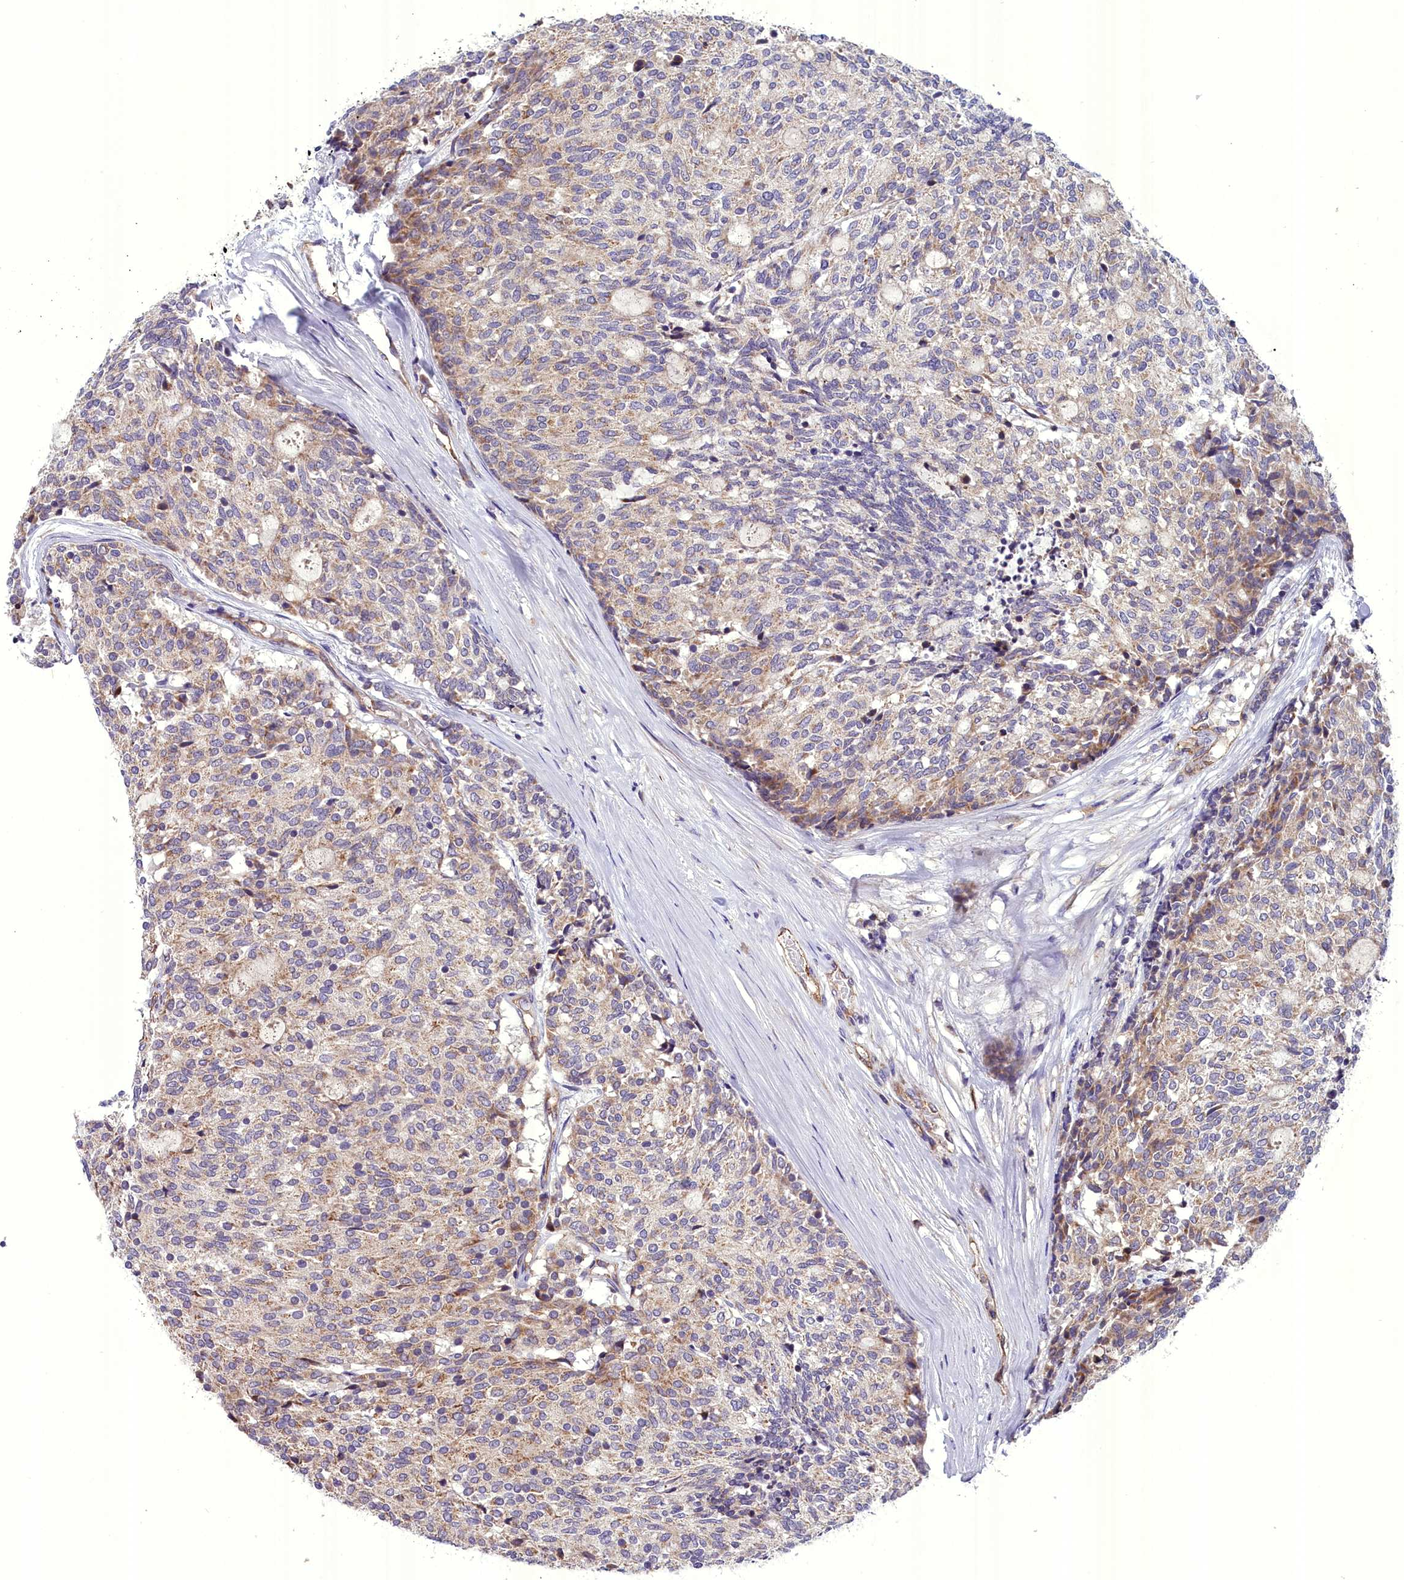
{"staining": {"intensity": "weak", "quantity": "25%-75%", "location": "cytoplasmic/membranous"}, "tissue": "carcinoid", "cell_type": "Tumor cells", "image_type": "cancer", "snomed": [{"axis": "morphology", "description": "Carcinoid, malignant, NOS"}, {"axis": "topography", "description": "Pancreas"}], "caption": "IHC histopathology image of neoplastic tissue: carcinoid (malignant) stained using immunohistochemistry (IHC) reveals low levels of weak protein expression localized specifically in the cytoplasmic/membranous of tumor cells, appearing as a cytoplasmic/membranous brown color.", "gene": "DNAJB9", "patient": {"sex": "female", "age": 54}}